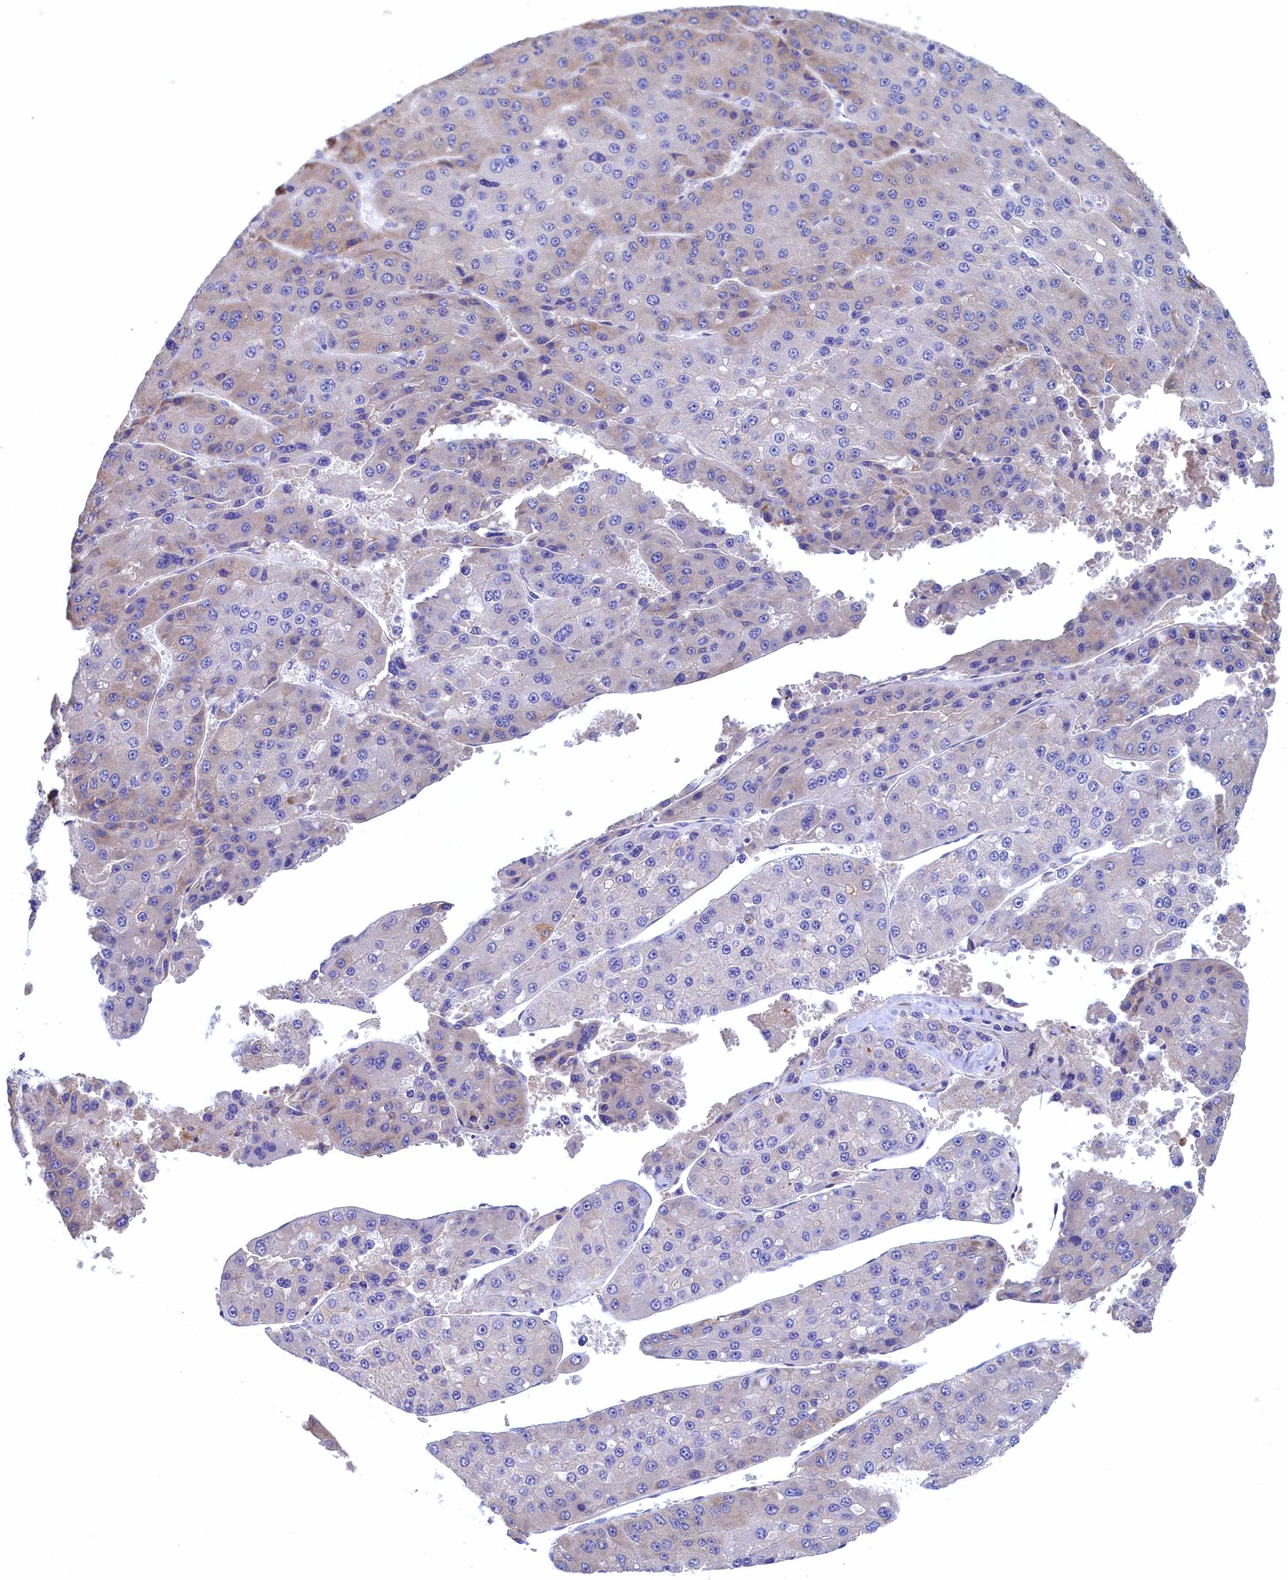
{"staining": {"intensity": "negative", "quantity": "none", "location": "none"}, "tissue": "liver cancer", "cell_type": "Tumor cells", "image_type": "cancer", "snomed": [{"axis": "morphology", "description": "Carcinoma, Hepatocellular, NOS"}, {"axis": "topography", "description": "Liver"}], "caption": "An IHC image of hepatocellular carcinoma (liver) is shown. There is no staining in tumor cells of hepatocellular carcinoma (liver). (DAB immunohistochemistry (IHC), high magnification).", "gene": "CBLIF", "patient": {"sex": "female", "age": 73}}